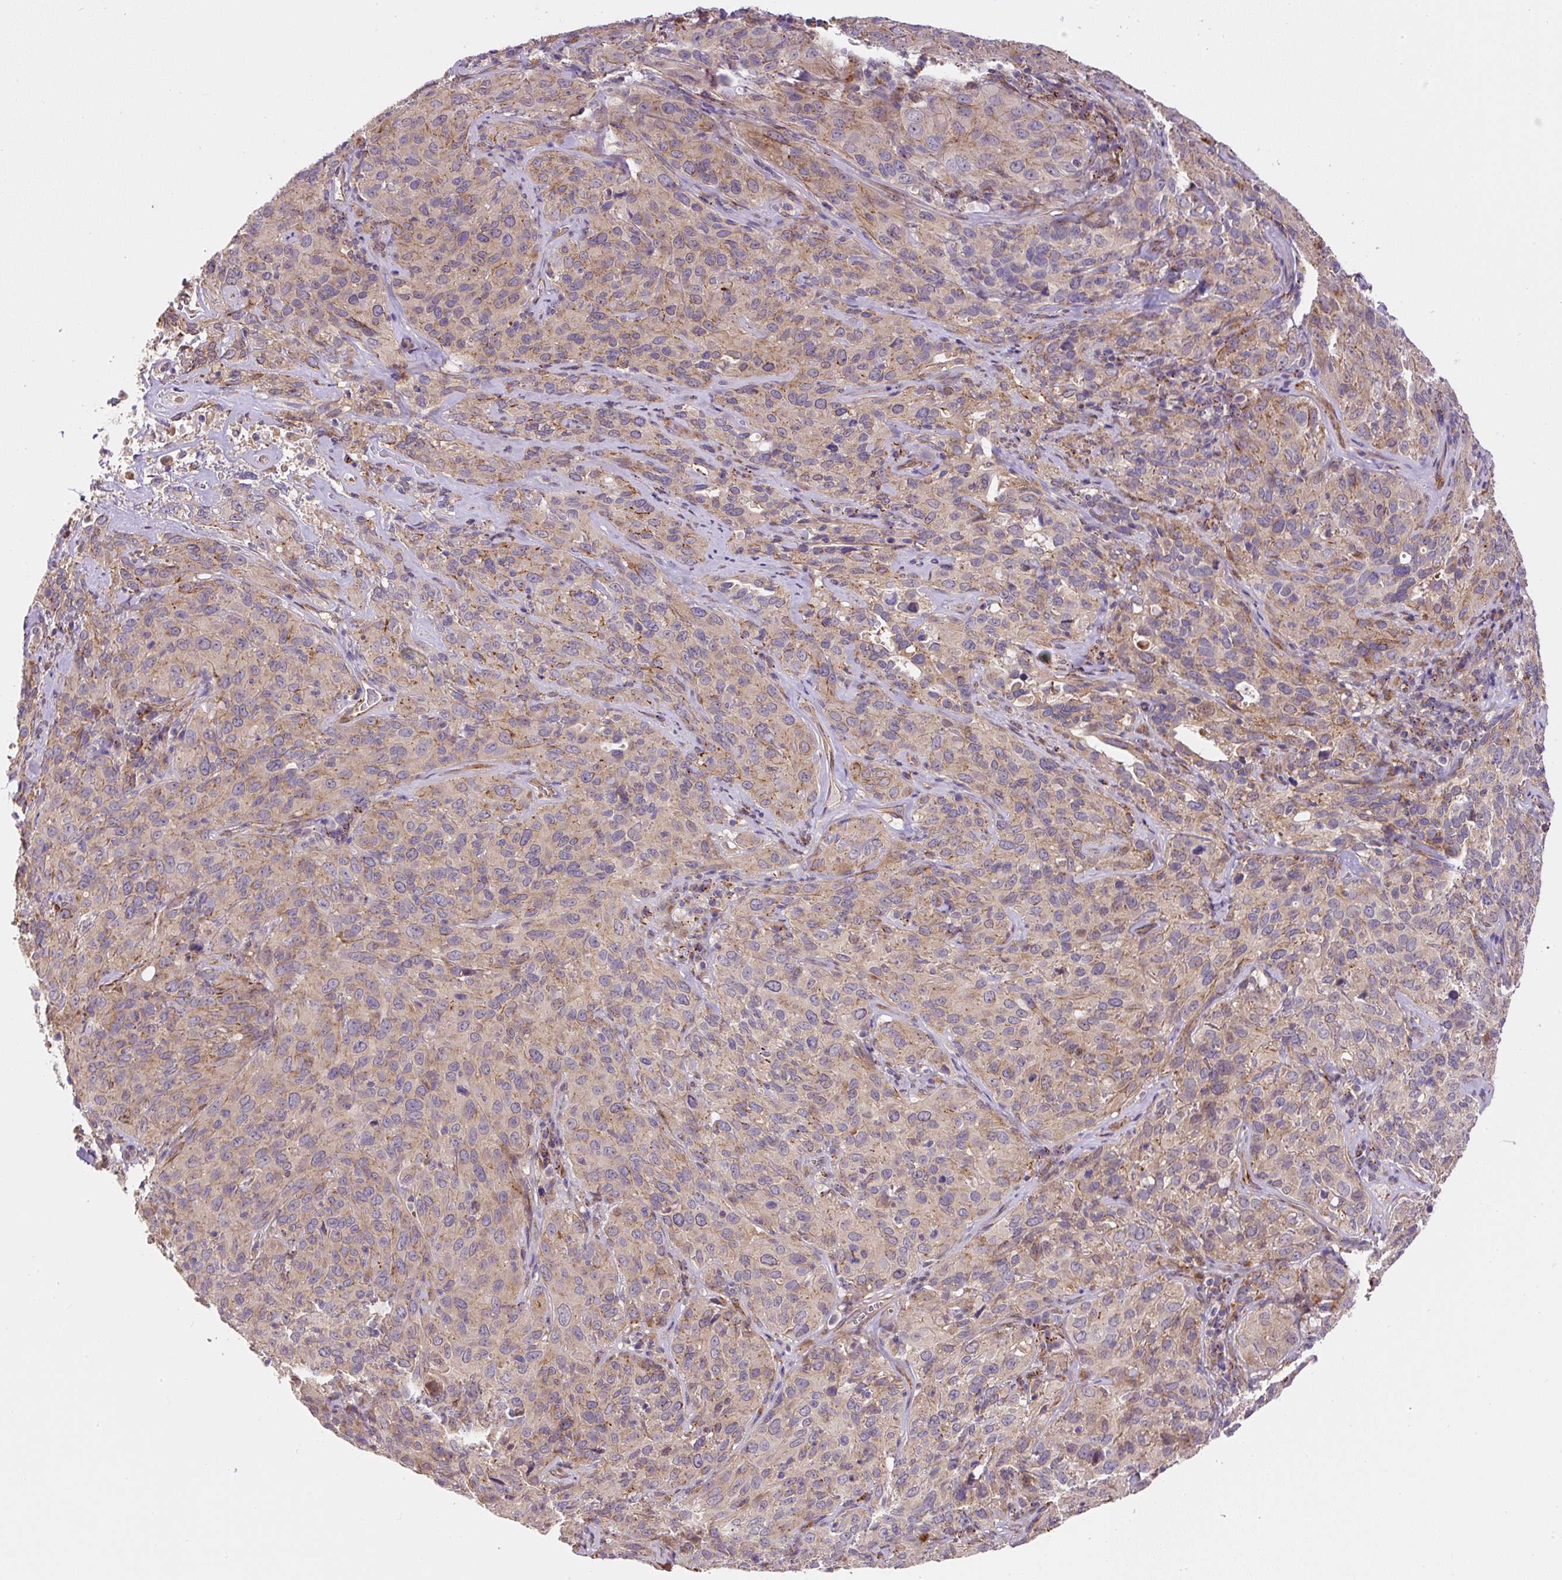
{"staining": {"intensity": "weak", "quantity": "25%-75%", "location": "cytoplasmic/membranous"}, "tissue": "cervical cancer", "cell_type": "Tumor cells", "image_type": "cancer", "snomed": [{"axis": "morphology", "description": "Squamous cell carcinoma, NOS"}, {"axis": "topography", "description": "Cervix"}], "caption": "IHC (DAB) staining of human squamous cell carcinoma (cervical) shows weak cytoplasmic/membranous protein expression in about 25%-75% of tumor cells. (DAB (3,3'-diaminobenzidine) = brown stain, brightfield microscopy at high magnification).", "gene": "RNF170", "patient": {"sex": "female", "age": 51}}